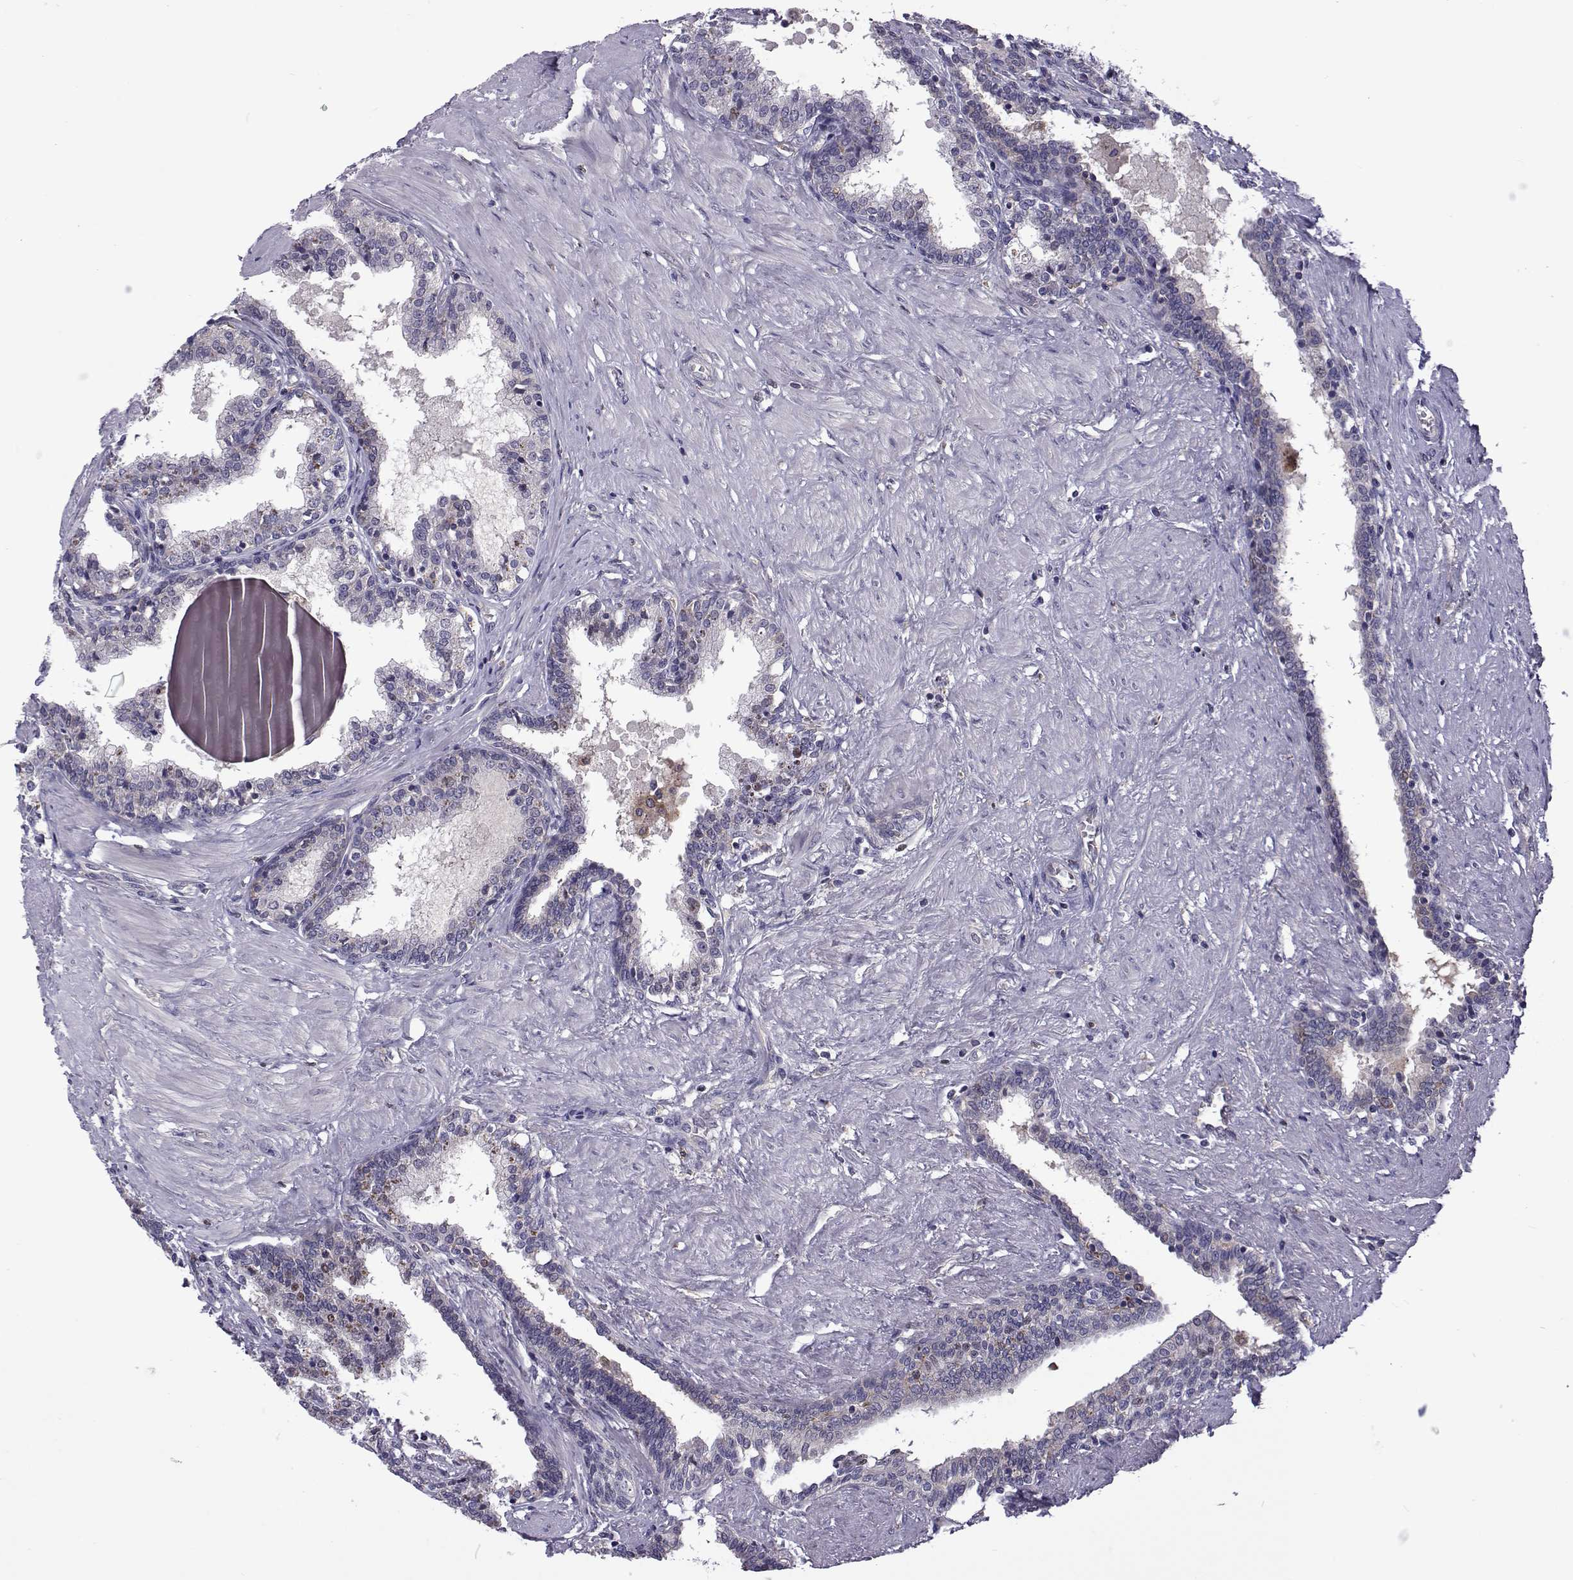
{"staining": {"intensity": "negative", "quantity": "none", "location": "none"}, "tissue": "prostate", "cell_type": "Glandular cells", "image_type": "normal", "snomed": [{"axis": "morphology", "description": "Normal tissue, NOS"}, {"axis": "topography", "description": "Prostate"}], "caption": "IHC micrograph of unremarkable human prostate stained for a protein (brown), which demonstrates no positivity in glandular cells.", "gene": "TCF15", "patient": {"sex": "male", "age": 55}}